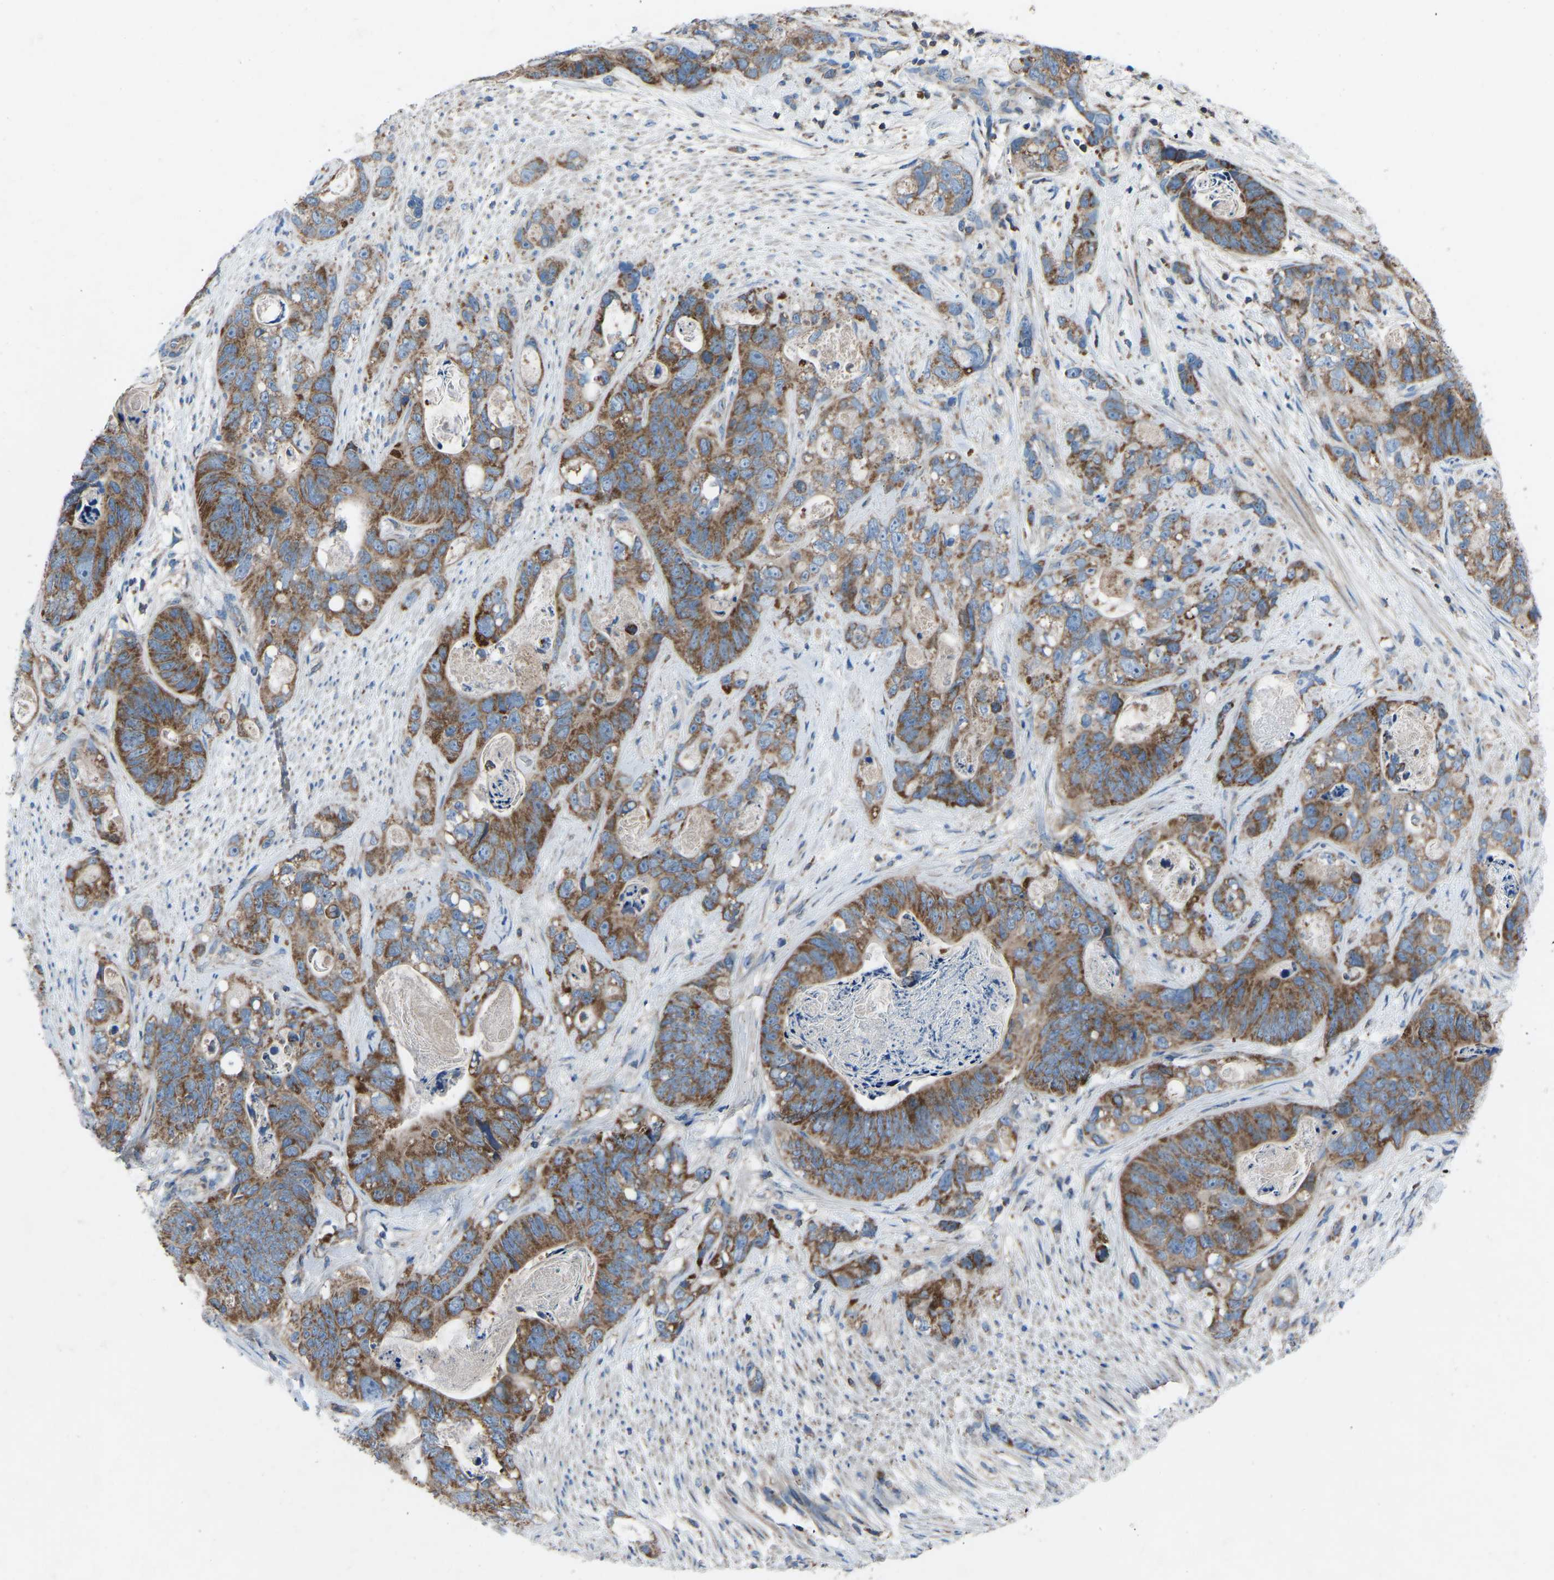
{"staining": {"intensity": "strong", "quantity": ">75%", "location": "cytoplasmic/membranous"}, "tissue": "stomach cancer", "cell_type": "Tumor cells", "image_type": "cancer", "snomed": [{"axis": "morphology", "description": "Normal tissue, NOS"}, {"axis": "morphology", "description": "Adenocarcinoma, NOS"}, {"axis": "topography", "description": "Stomach"}], "caption": "The photomicrograph shows staining of adenocarcinoma (stomach), revealing strong cytoplasmic/membranous protein staining (brown color) within tumor cells.", "gene": "GRK6", "patient": {"sex": "female", "age": 89}}